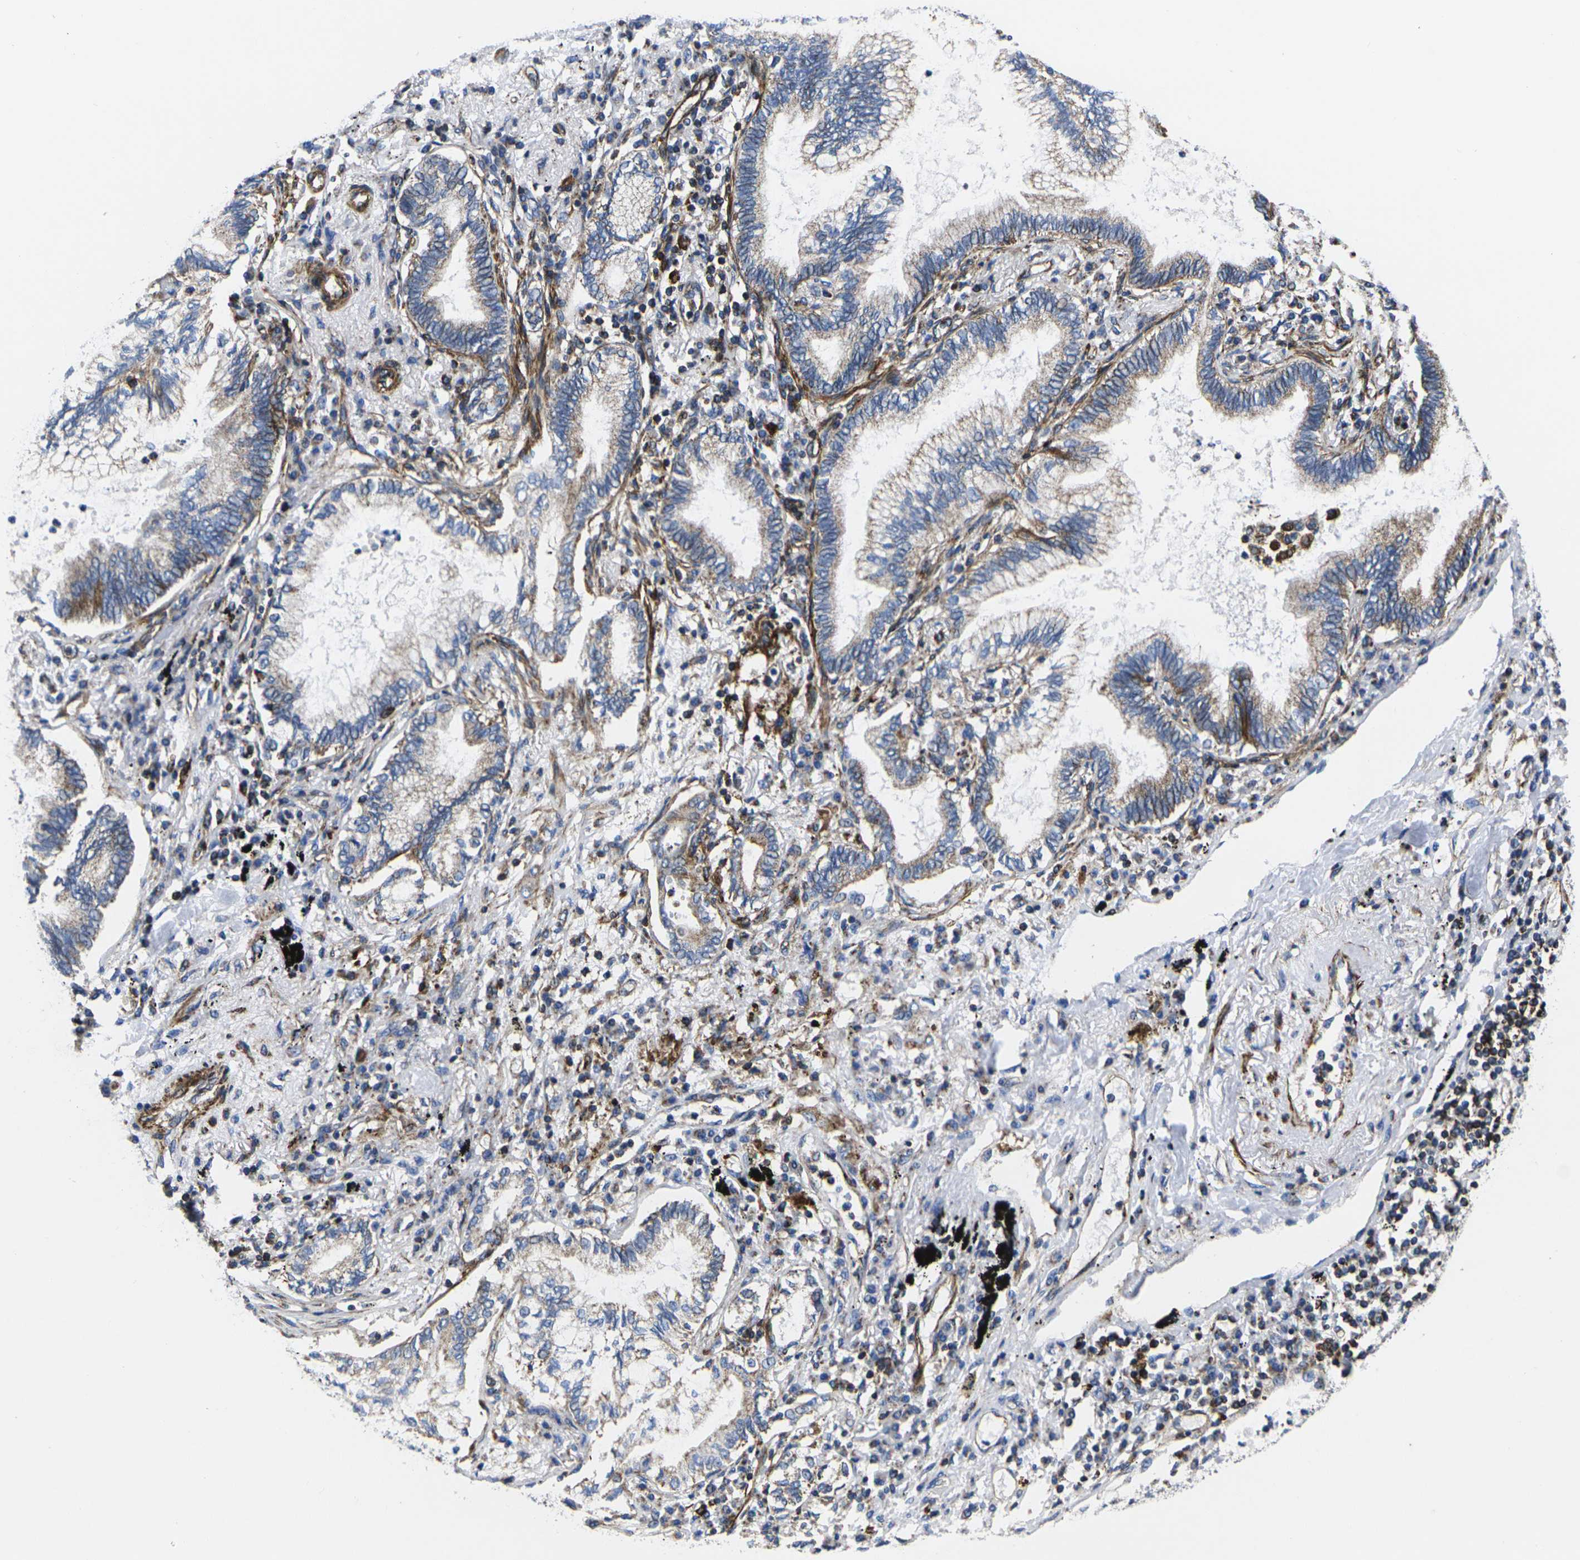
{"staining": {"intensity": "moderate", "quantity": "25%-75%", "location": "cytoplasmic/membranous"}, "tissue": "lung cancer", "cell_type": "Tumor cells", "image_type": "cancer", "snomed": [{"axis": "morphology", "description": "Normal tissue, NOS"}, {"axis": "morphology", "description": "Adenocarcinoma, NOS"}, {"axis": "topography", "description": "Bronchus"}, {"axis": "topography", "description": "Lung"}], "caption": "Immunohistochemistry (IHC) micrograph of neoplastic tissue: human lung adenocarcinoma stained using IHC reveals medium levels of moderate protein expression localized specifically in the cytoplasmic/membranous of tumor cells, appearing as a cytoplasmic/membranous brown color.", "gene": "GPR4", "patient": {"sex": "female", "age": 70}}